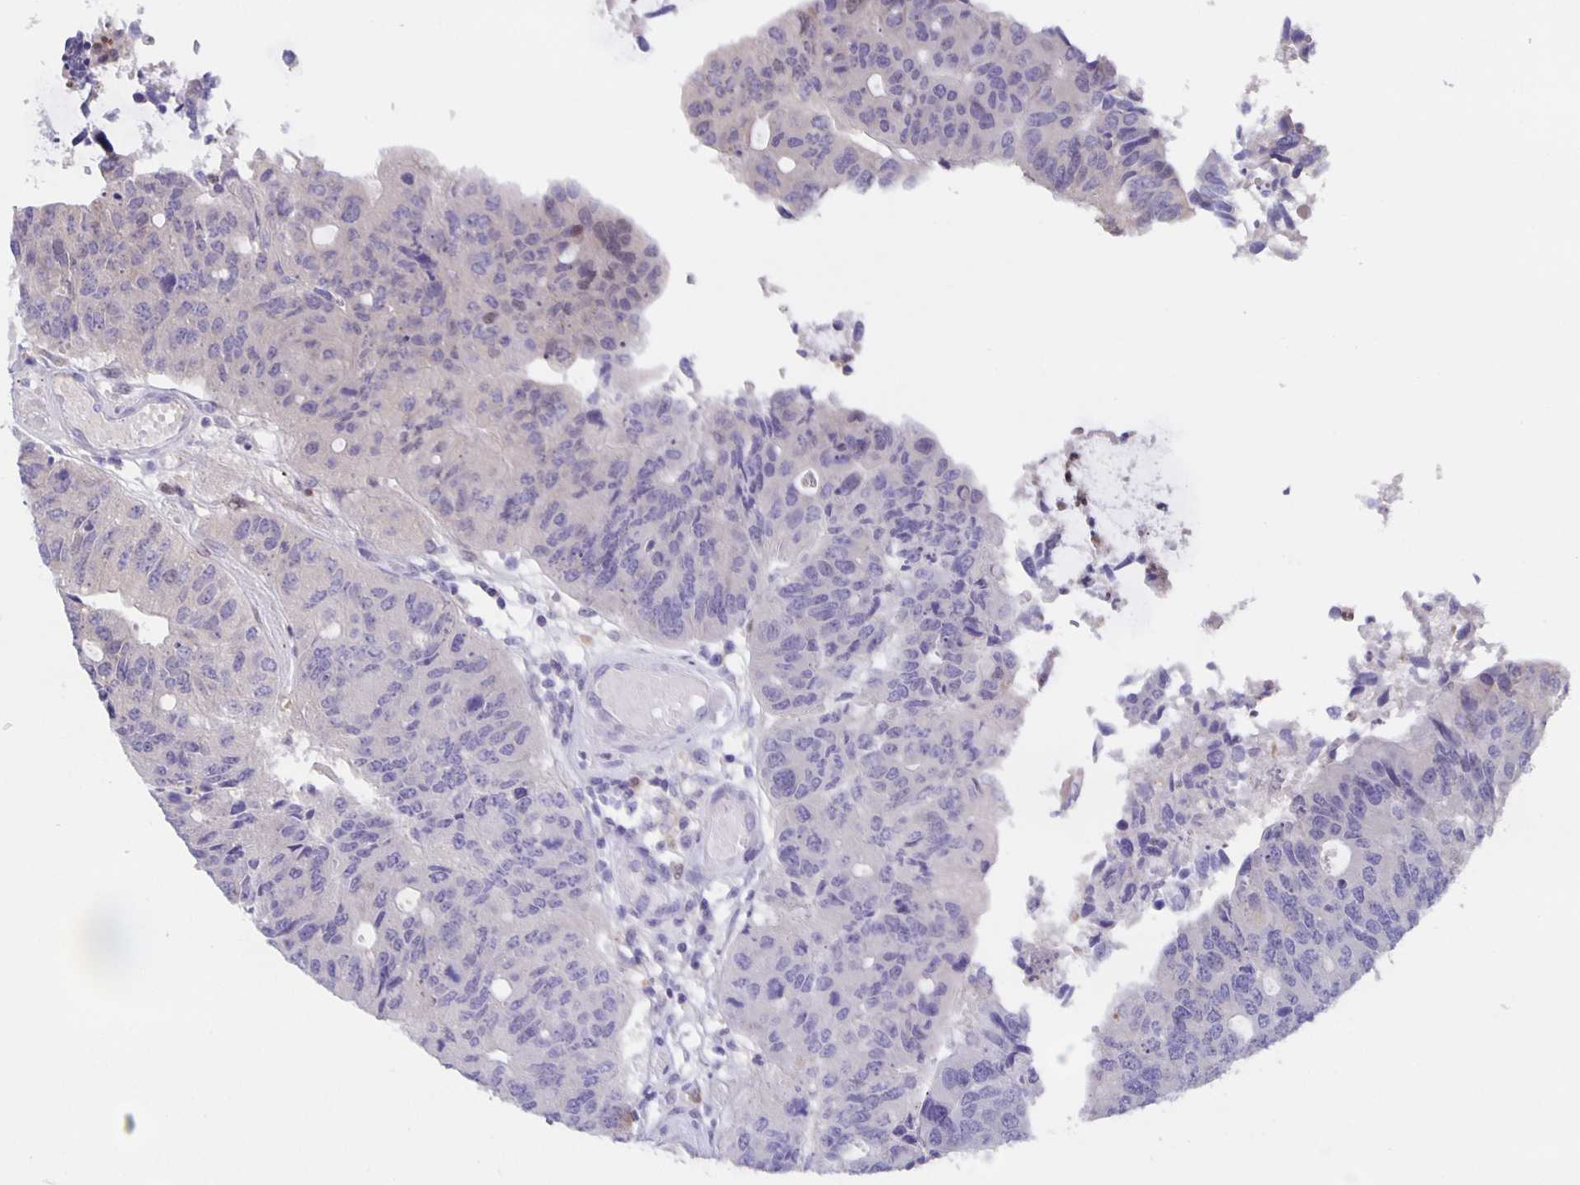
{"staining": {"intensity": "negative", "quantity": "none", "location": "none"}, "tissue": "colorectal cancer", "cell_type": "Tumor cells", "image_type": "cancer", "snomed": [{"axis": "morphology", "description": "Adenocarcinoma, NOS"}, {"axis": "topography", "description": "Colon"}], "caption": "Immunohistochemical staining of human colorectal cancer displays no significant expression in tumor cells.", "gene": "MARCHF6", "patient": {"sex": "female", "age": 67}}